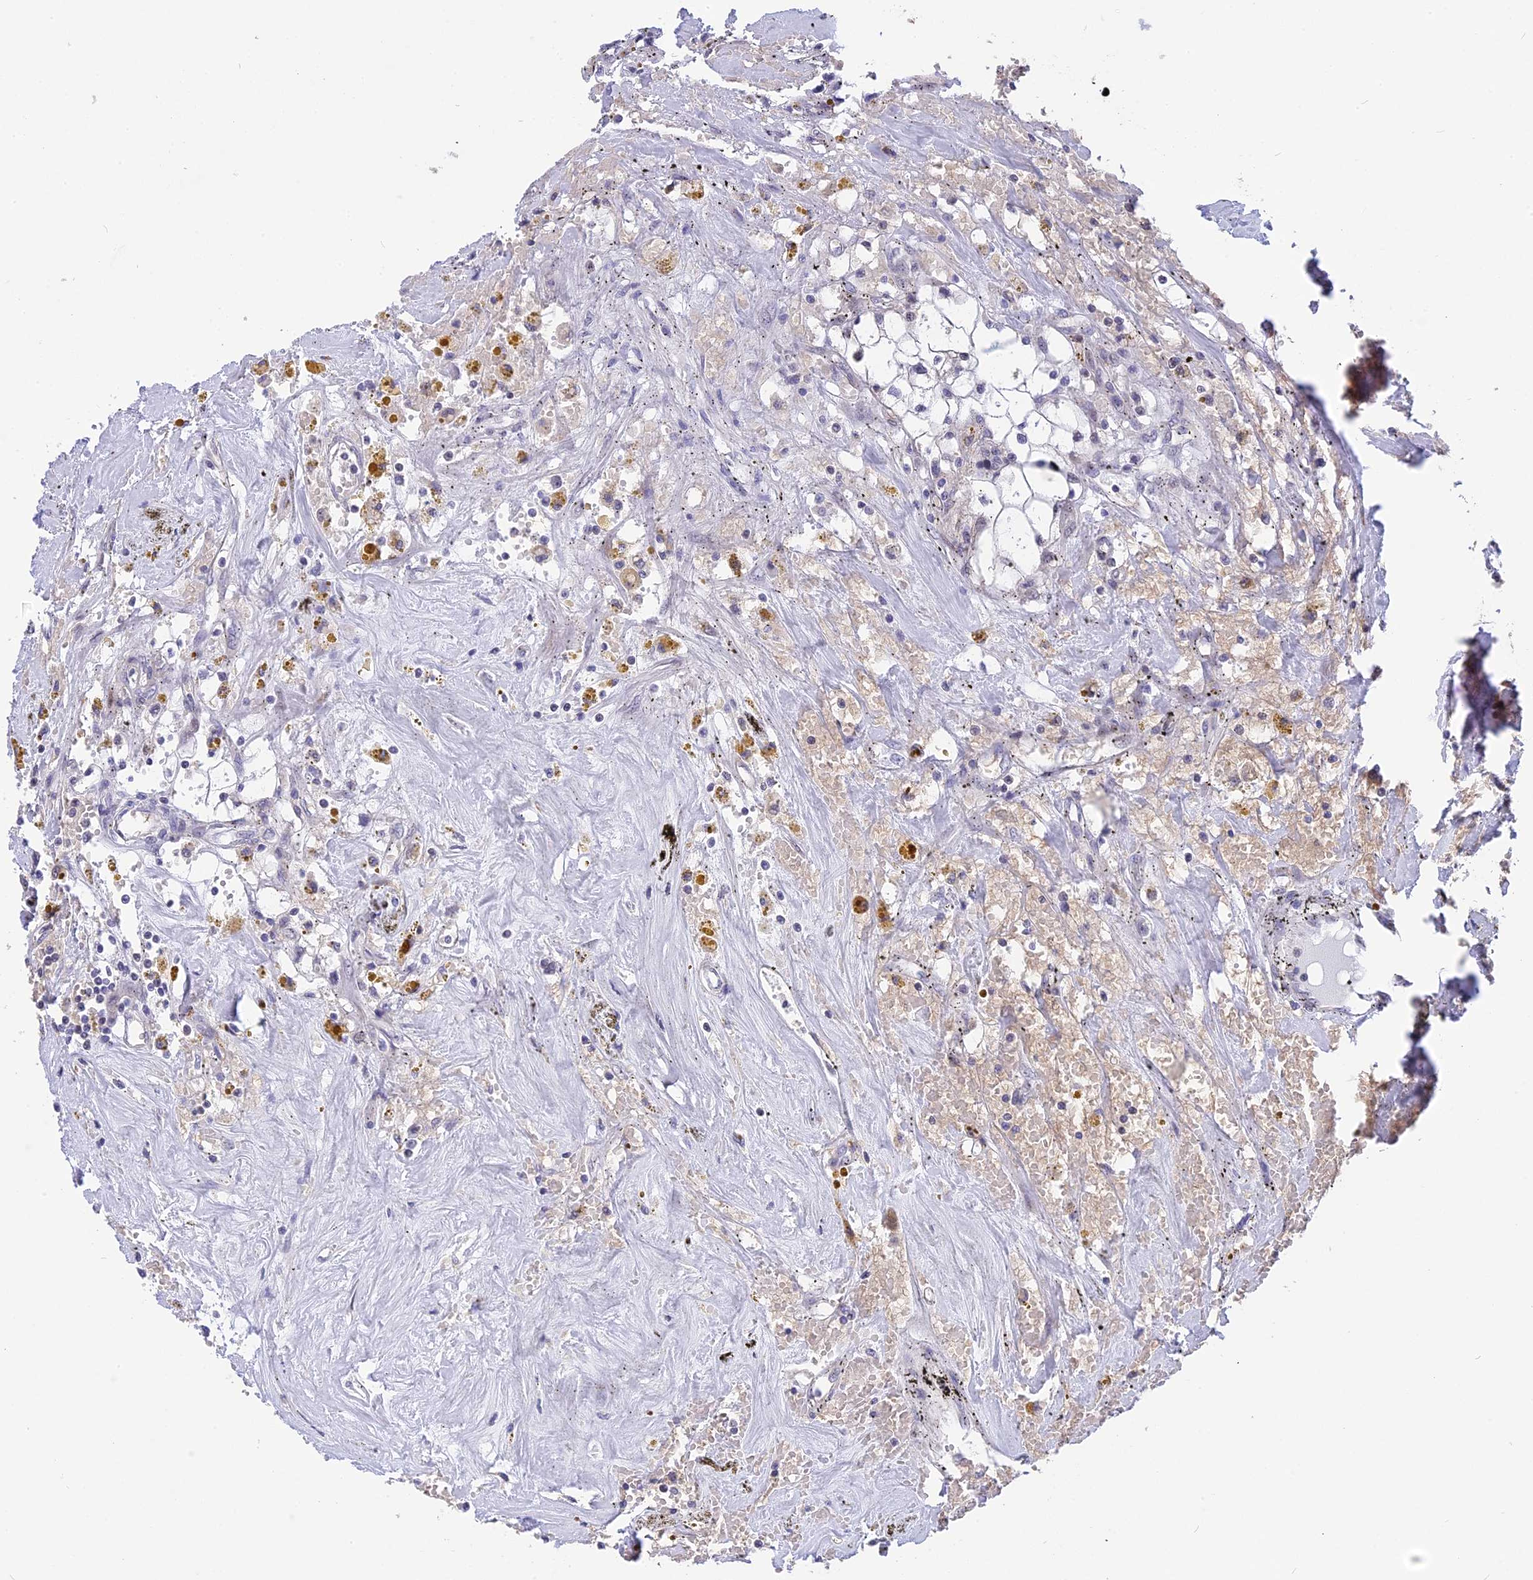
{"staining": {"intensity": "negative", "quantity": "none", "location": "none"}, "tissue": "renal cancer", "cell_type": "Tumor cells", "image_type": "cancer", "snomed": [{"axis": "morphology", "description": "Adenocarcinoma, NOS"}, {"axis": "topography", "description": "Kidney"}], "caption": "An immunohistochemistry (IHC) micrograph of renal cancer is shown. There is no staining in tumor cells of renal cancer.", "gene": "KCTD14", "patient": {"sex": "male", "age": 56}}